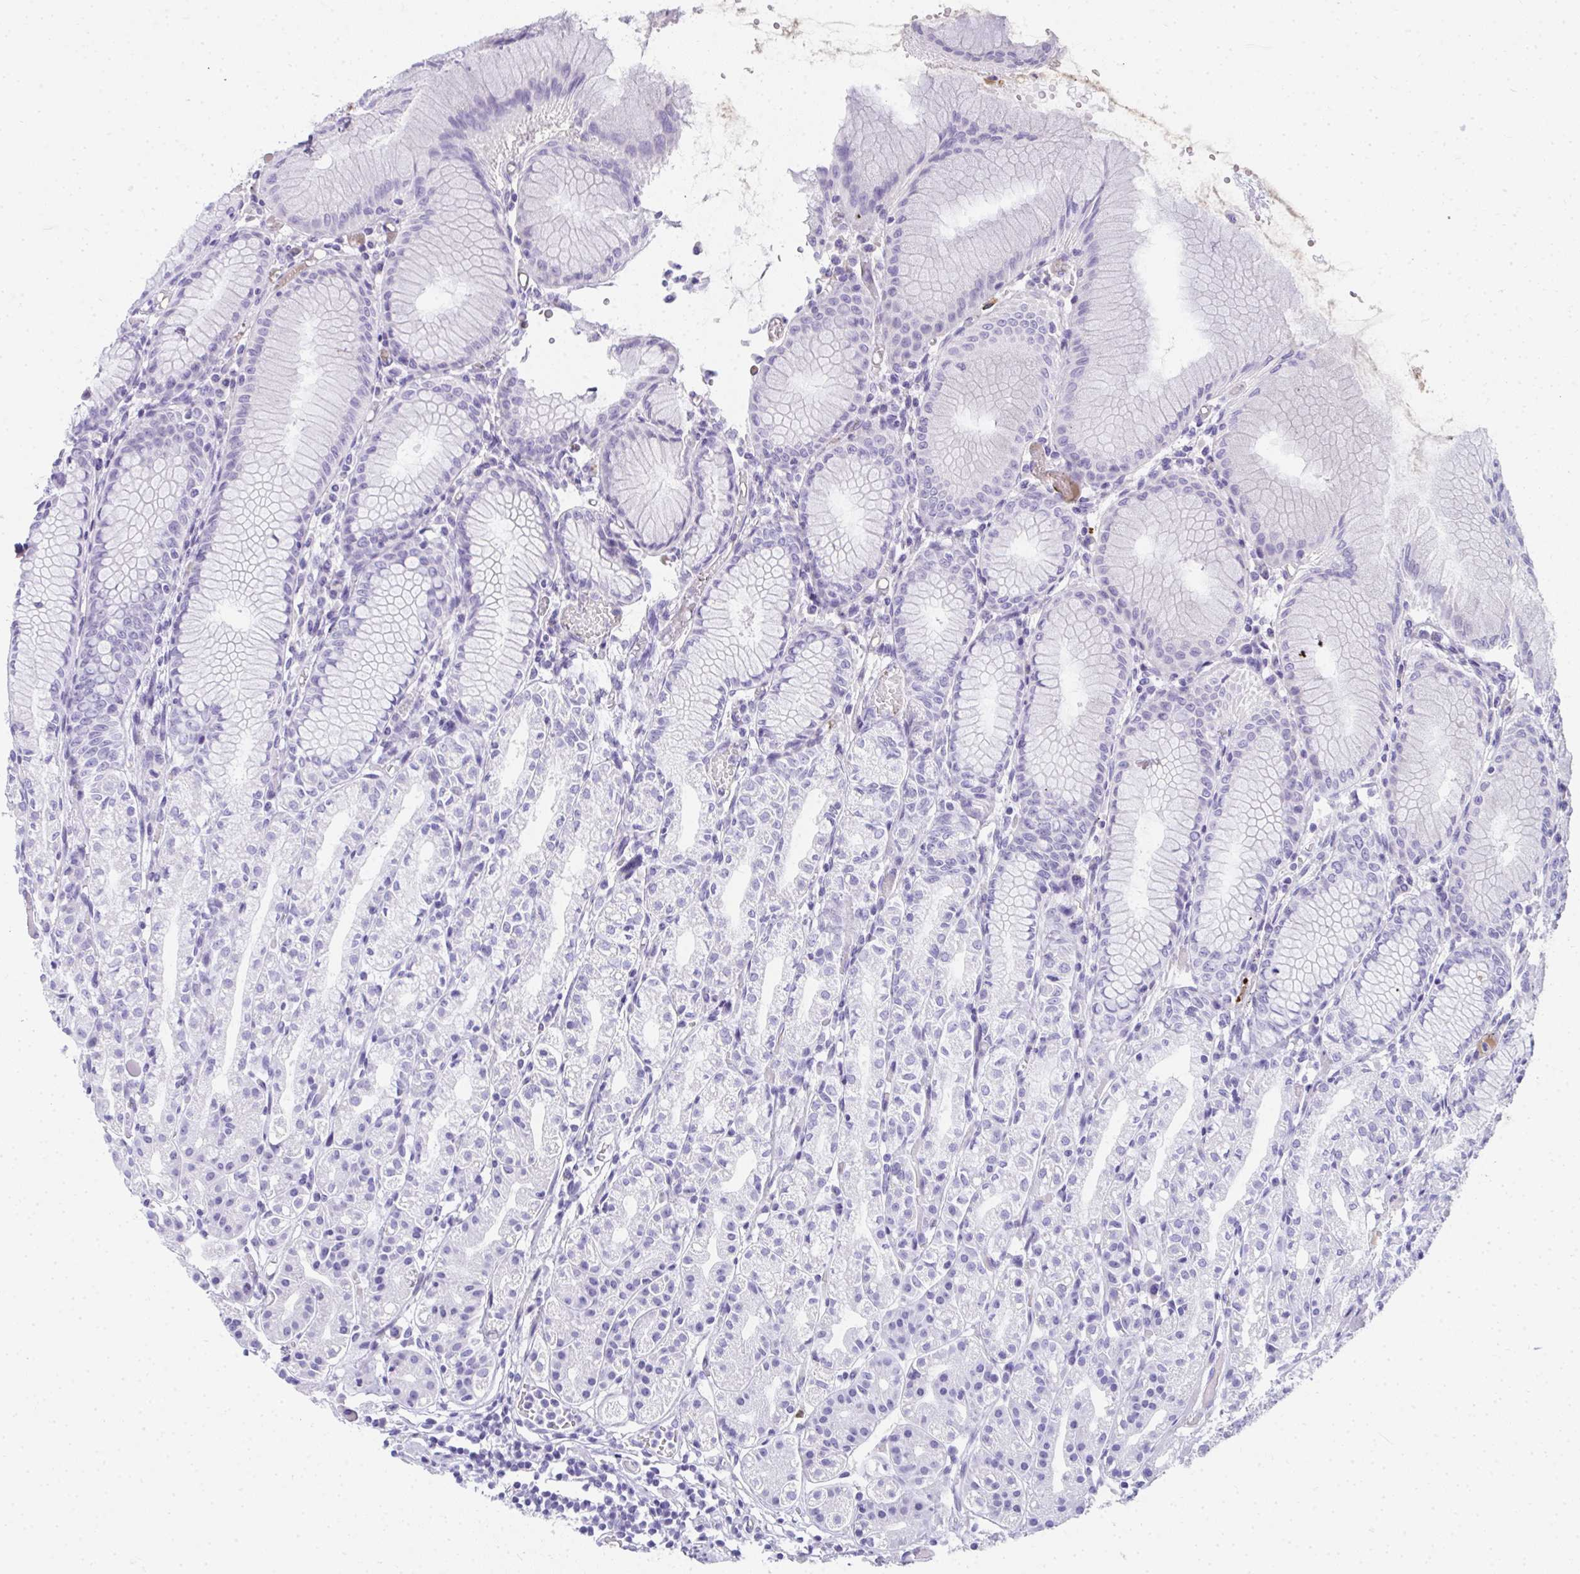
{"staining": {"intensity": "negative", "quantity": "none", "location": "none"}, "tissue": "stomach", "cell_type": "Glandular cells", "image_type": "normal", "snomed": [{"axis": "morphology", "description": "Normal tissue, NOS"}, {"axis": "topography", "description": "Stomach"}], "caption": "Glandular cells are negative for brown protein staining in benign stomach. (DAB (3,3'-diaminobenzidine) IHC with hematoxylin counter stain).", "gene": "ZSWIM3", "patient": {"sex": "female", "age": 57}}